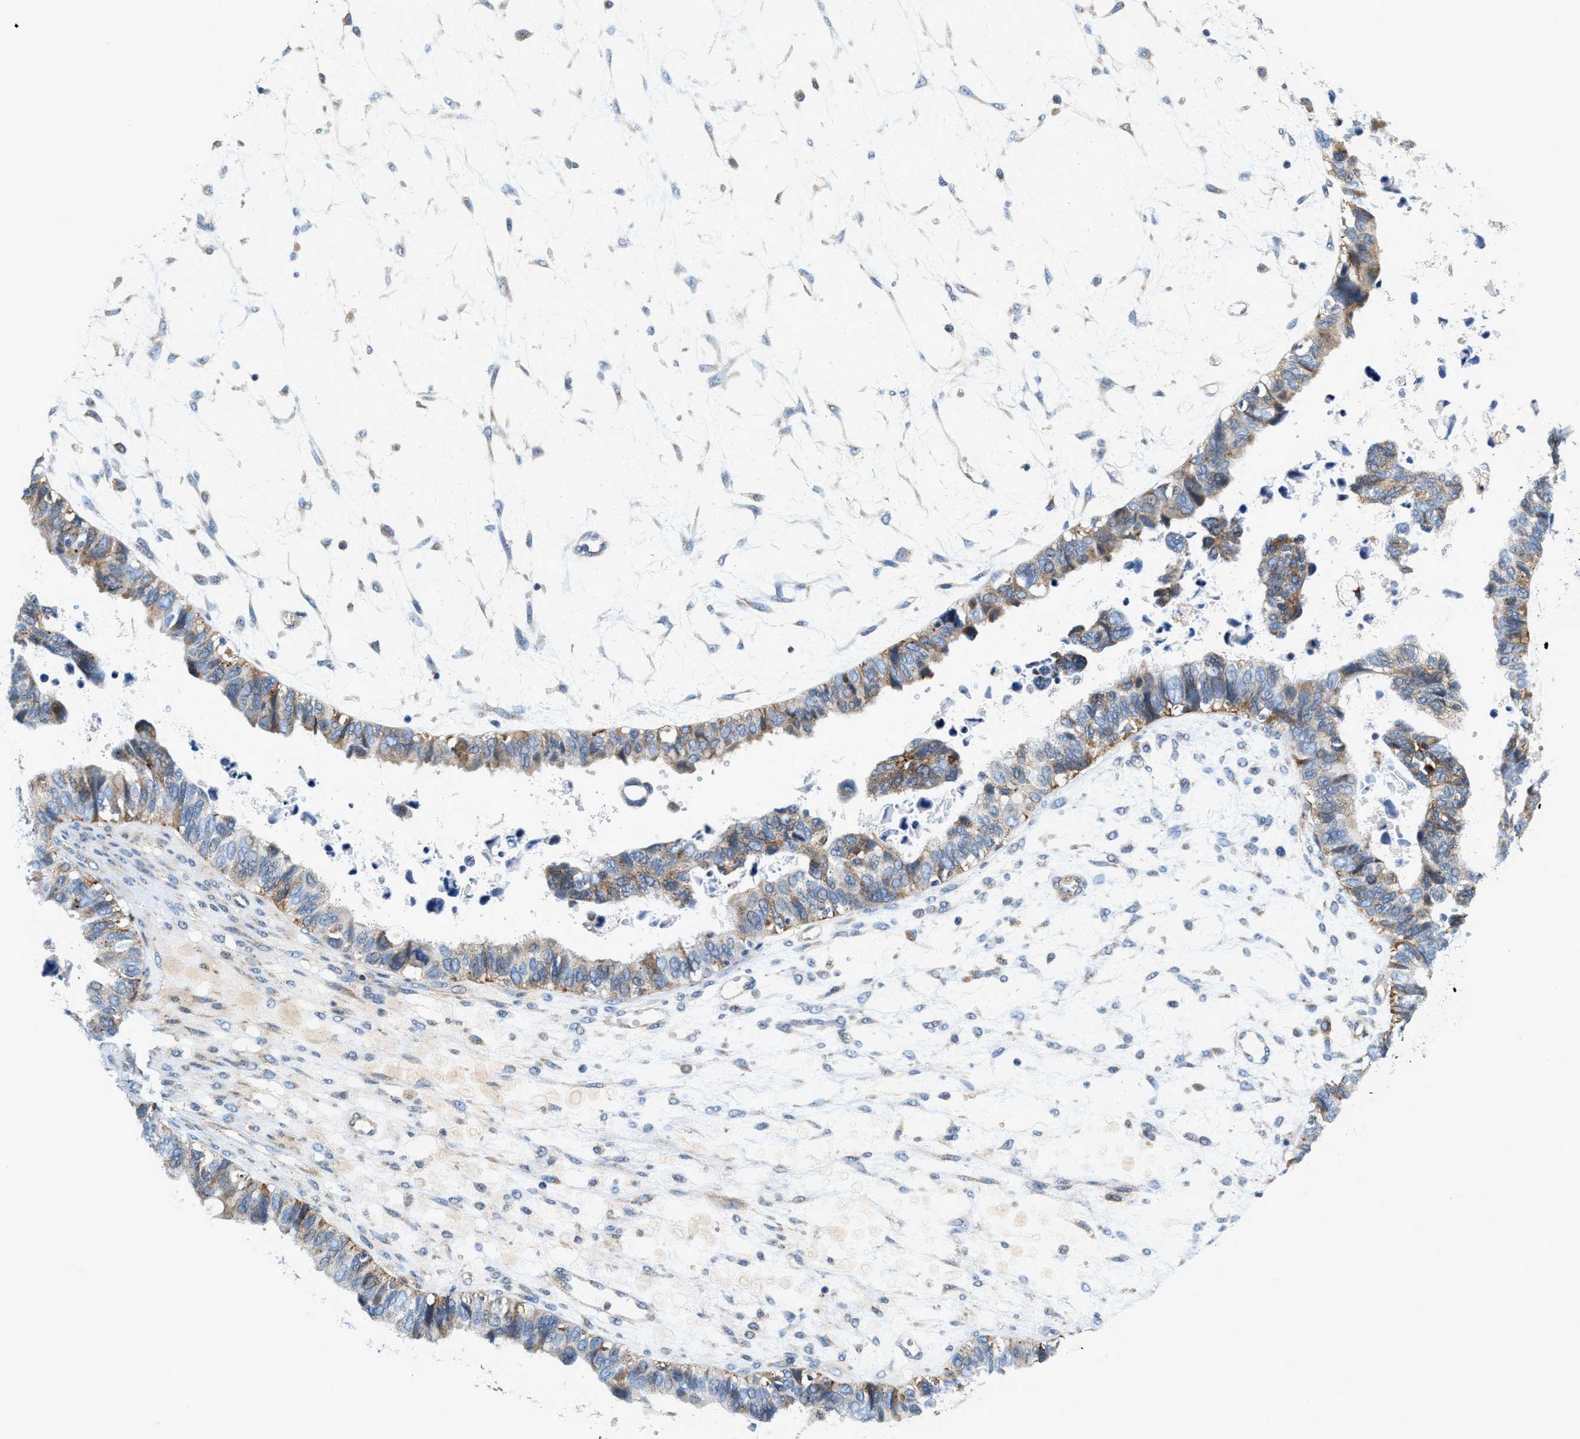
{"staining": {"intensity": "weak", "quantity": "<25%", "location": "cytoplasmic/membranous"}, "tissue": "ovarian cancer", "cell_type": "Tumor cells", "image_type": "cancer", "snomed": [{"axis": "morphology", "description": "Cystadenocarcinoma, serous, NOS"}, {"axis": "topography", "description": "Ovary"}], "caption": "Photomicrograph shows no significant protein expression in tumor cells of ovarian cancer (serous cystadenocarcinoma). Brightfield microscopy of immunohistochemistry (IHC) stained with DAB (brown) and hematoxylin (blue), captured at high magnification.", "gene": "DUSP10", "patient": {"sex": "female", "age": 79}}